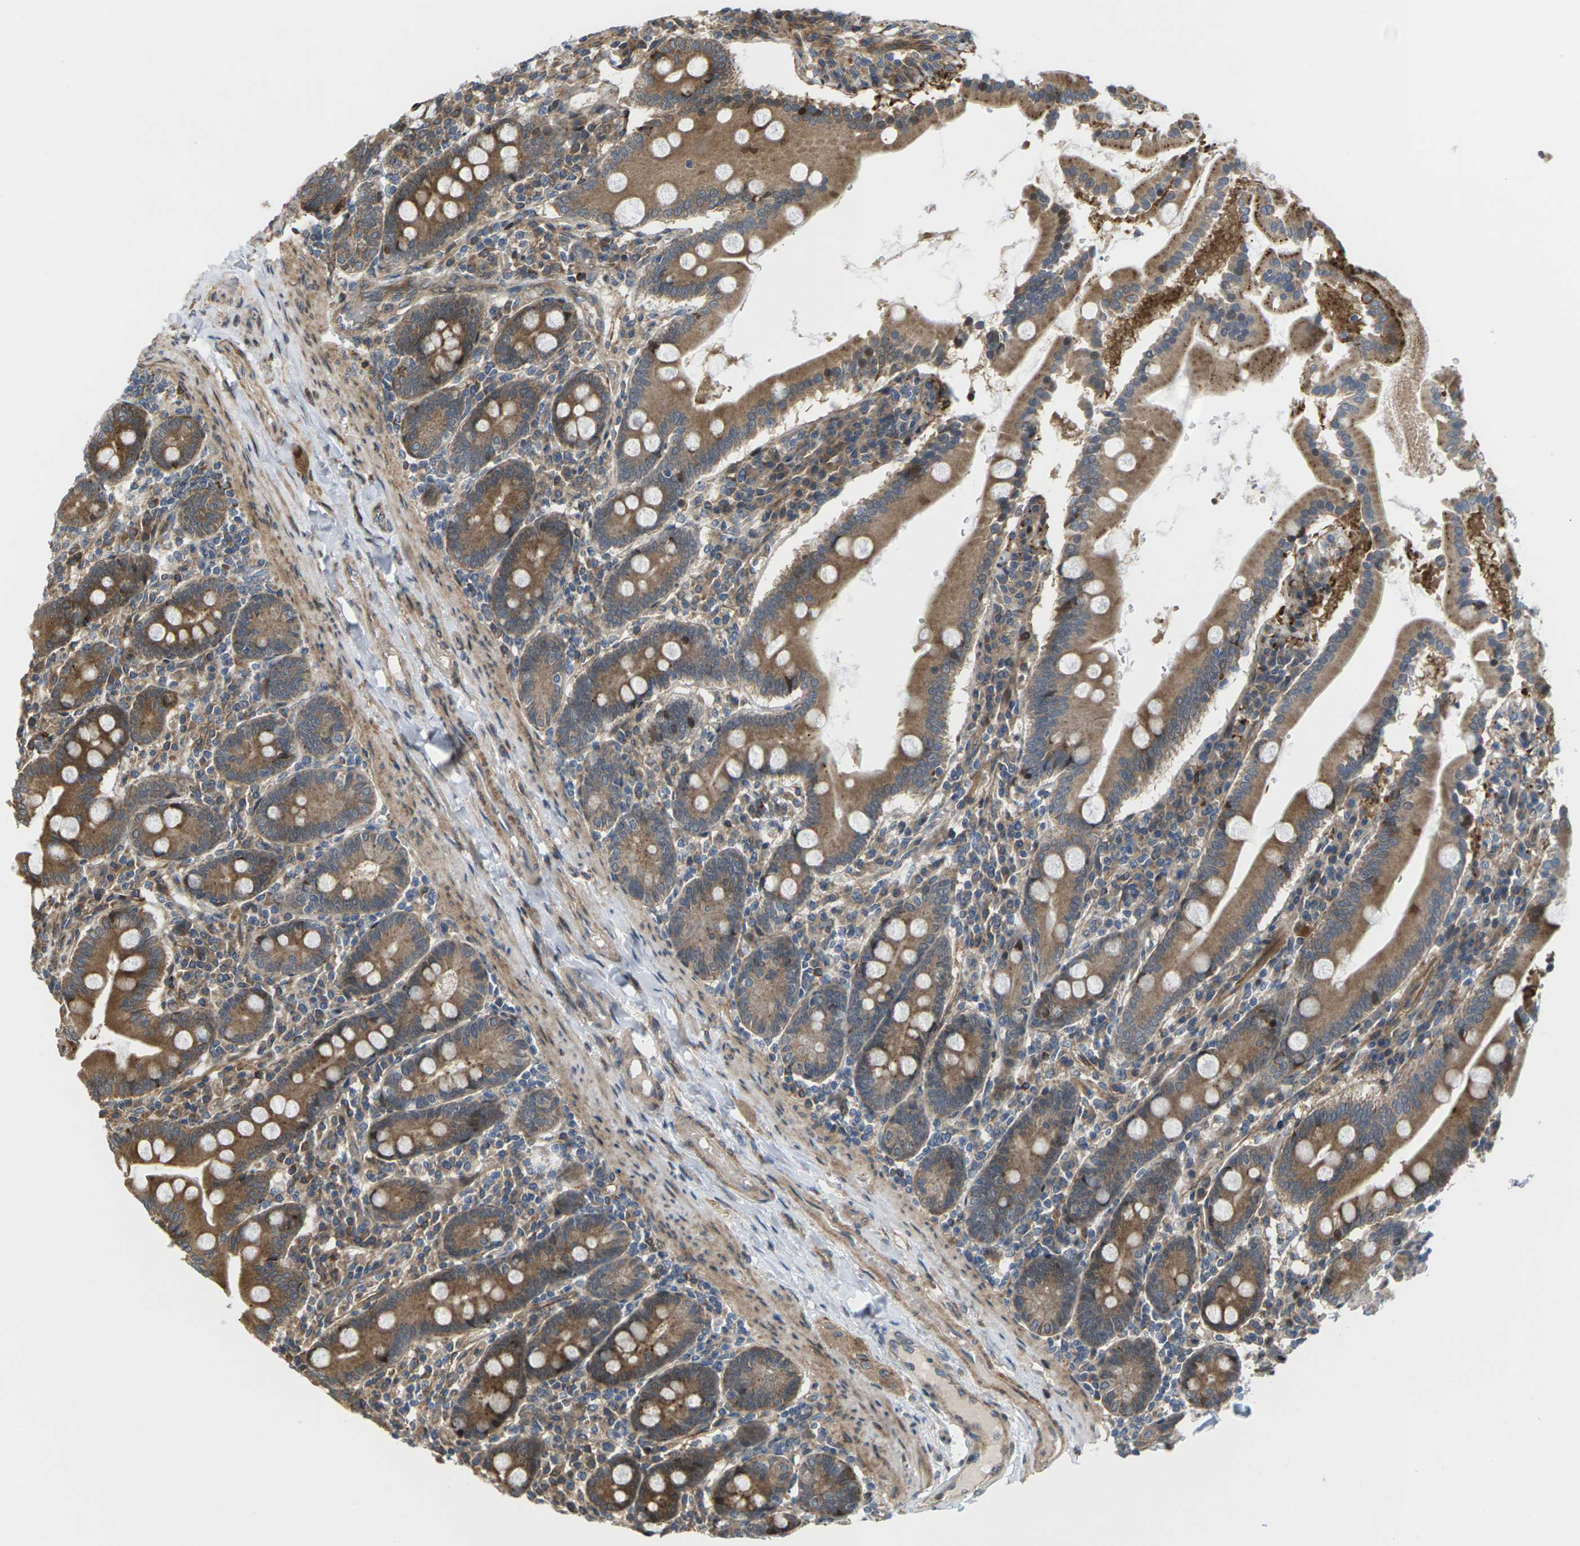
{"staining": {"intensity": "strong", "quantity": ">75%", "location": "cytoplasmic/membranous"}, "tissue": "duodenum", "cell_type": "Glandular cells", "image_type": "normal", "snomed": [{"axis": "morphology", "description": "Normal tissue, NOS"}, {"axis": "topography", "description": "Duodenum"}], "caption": "Strong cytoplasmic/membranous expression for a protein is appreciated in about >75% of glandular cells of benign duodenum using immunohistochemistry (IHC).", "gene": "ROBO1", "patient": {"sex": "male", "age": 50}}